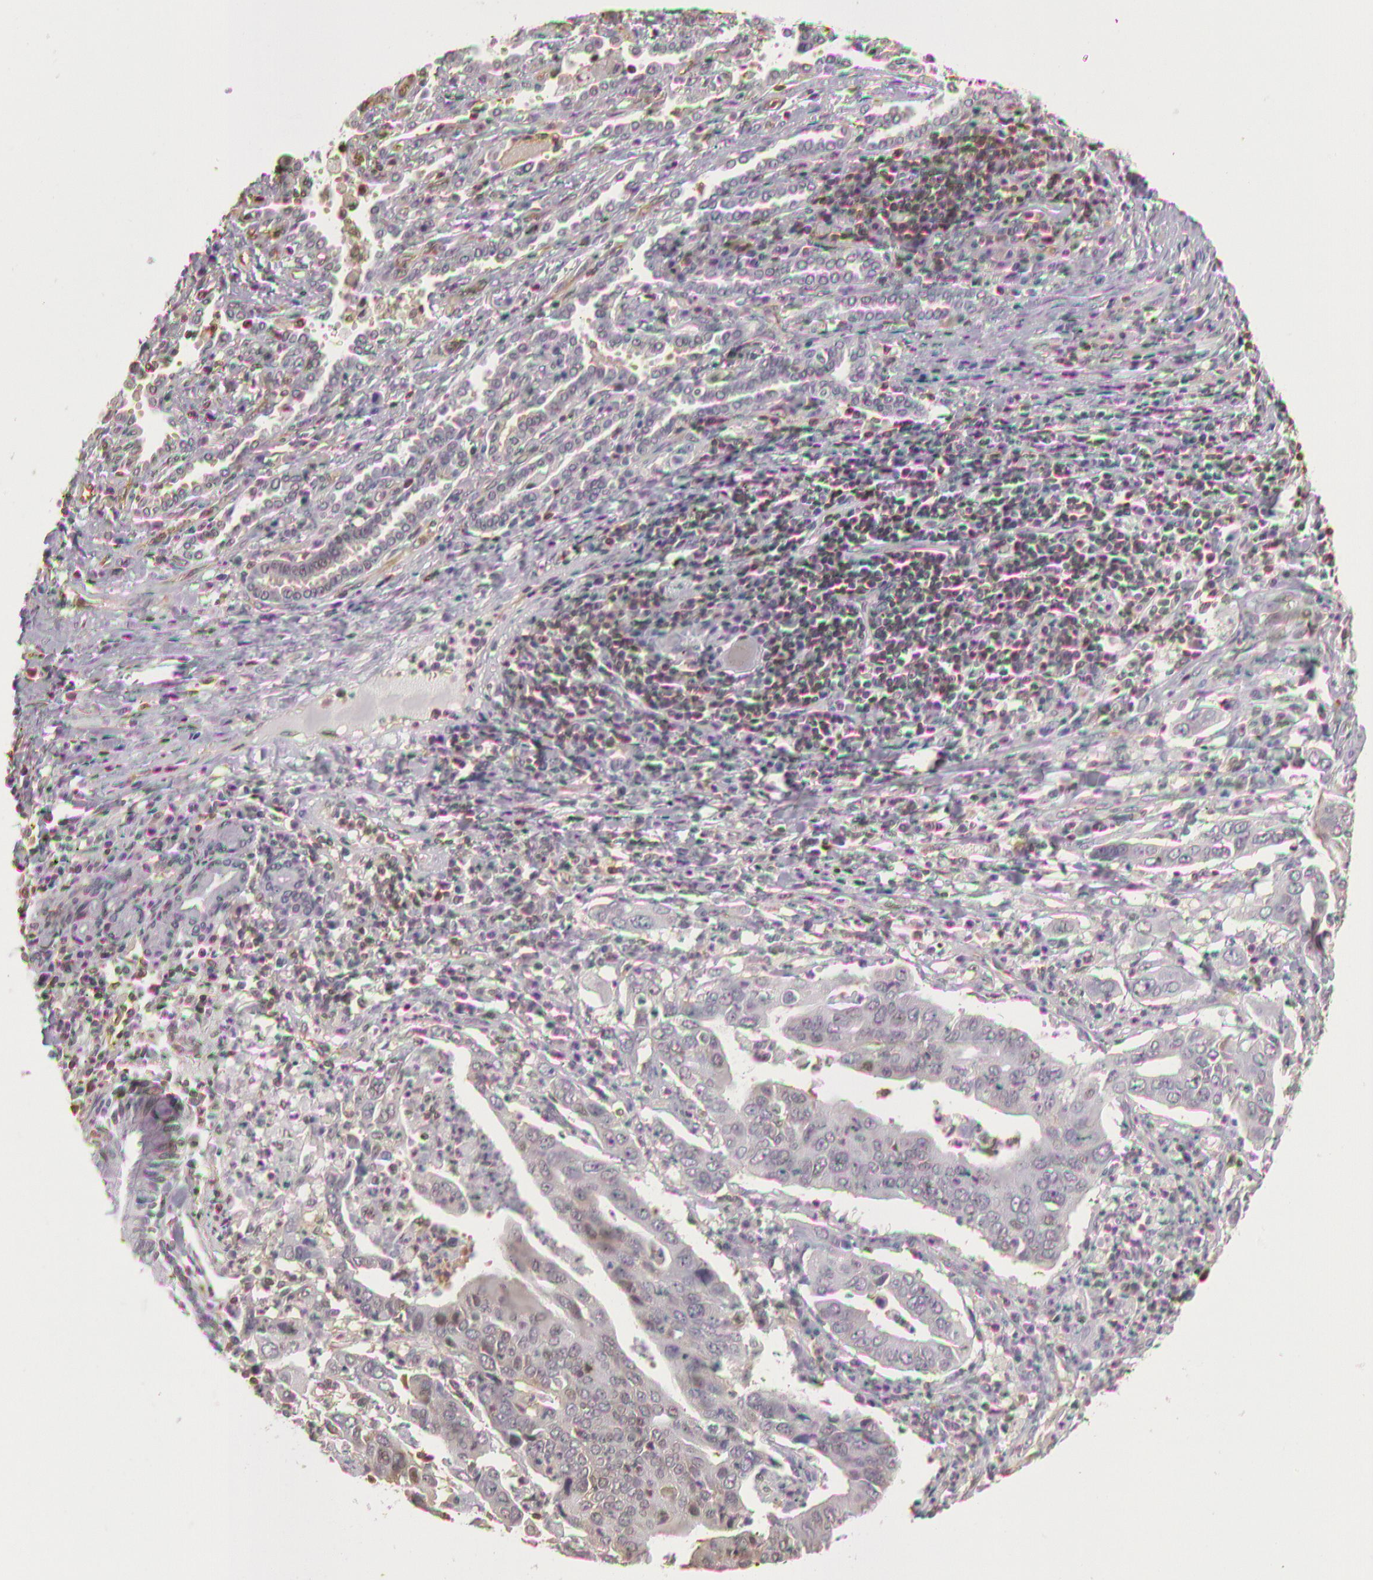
{"staining": {"intensity": "negative", "quantity": "none", "location": "none"}, "tissue": "lung cancer", "cell_type": "Tumor cells", "image_type": "cancer", "snomed": [{"axis": "morphology", "description": "Adenocarcinoma, NOS"}, {"axis": "topography", "description": "Lung"}], "caption": "Tumor cells are negative for brown protein staining in adenocarcinoma (lung).", "gene": "HIF1A", "patient": {"sex": "male", "age": 48}}